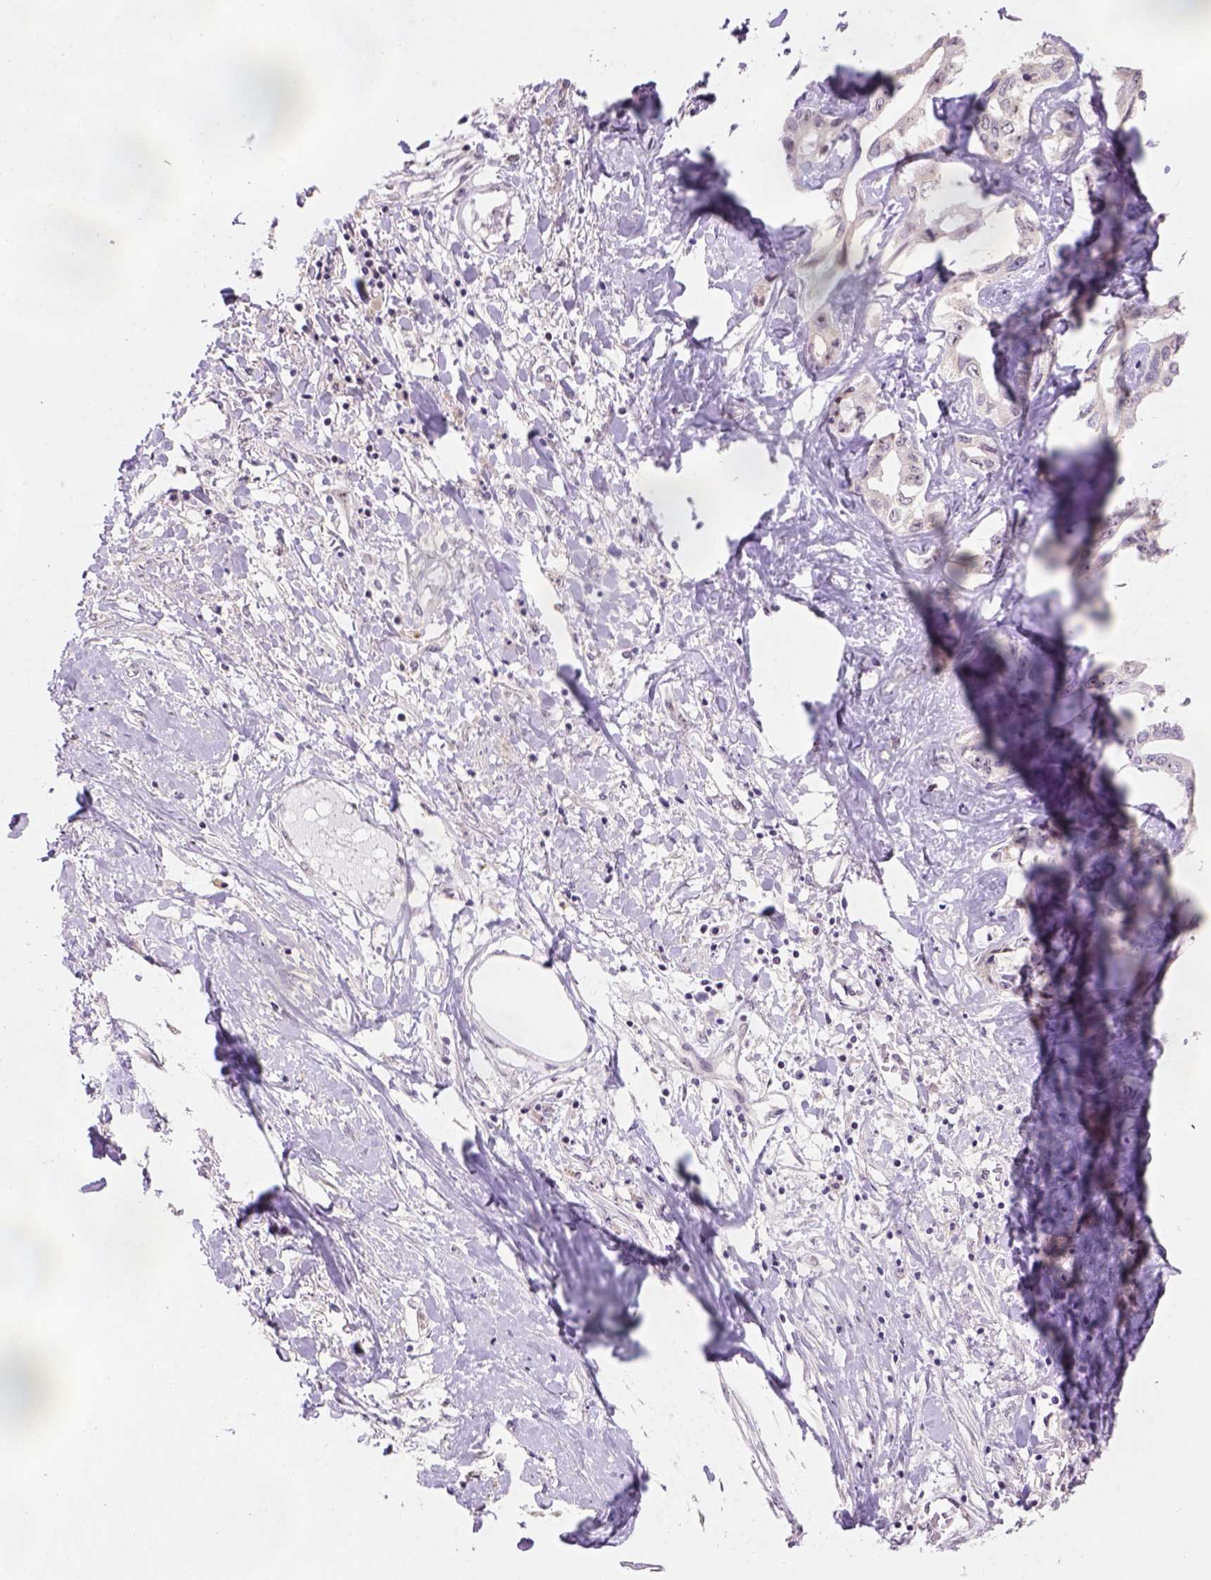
{"staining": {"intensity": "negative", "quantity": "none", "location": "none"}, "tissue": "liver cancer", "cell_type": "Tumor cells", "image_type": "cancer", "snomed": [{"axis": "morphology", "description": "Cholangiocarcinoma"}, {"axis": "topography", "description": "Liver"}], "caption": "Cholangiocarcinoma (liver) stained for a protein using IHC exhibits no staining tumor cells.", "gene": "DDX50", "patient": {"sex": "male", "age": 59}}